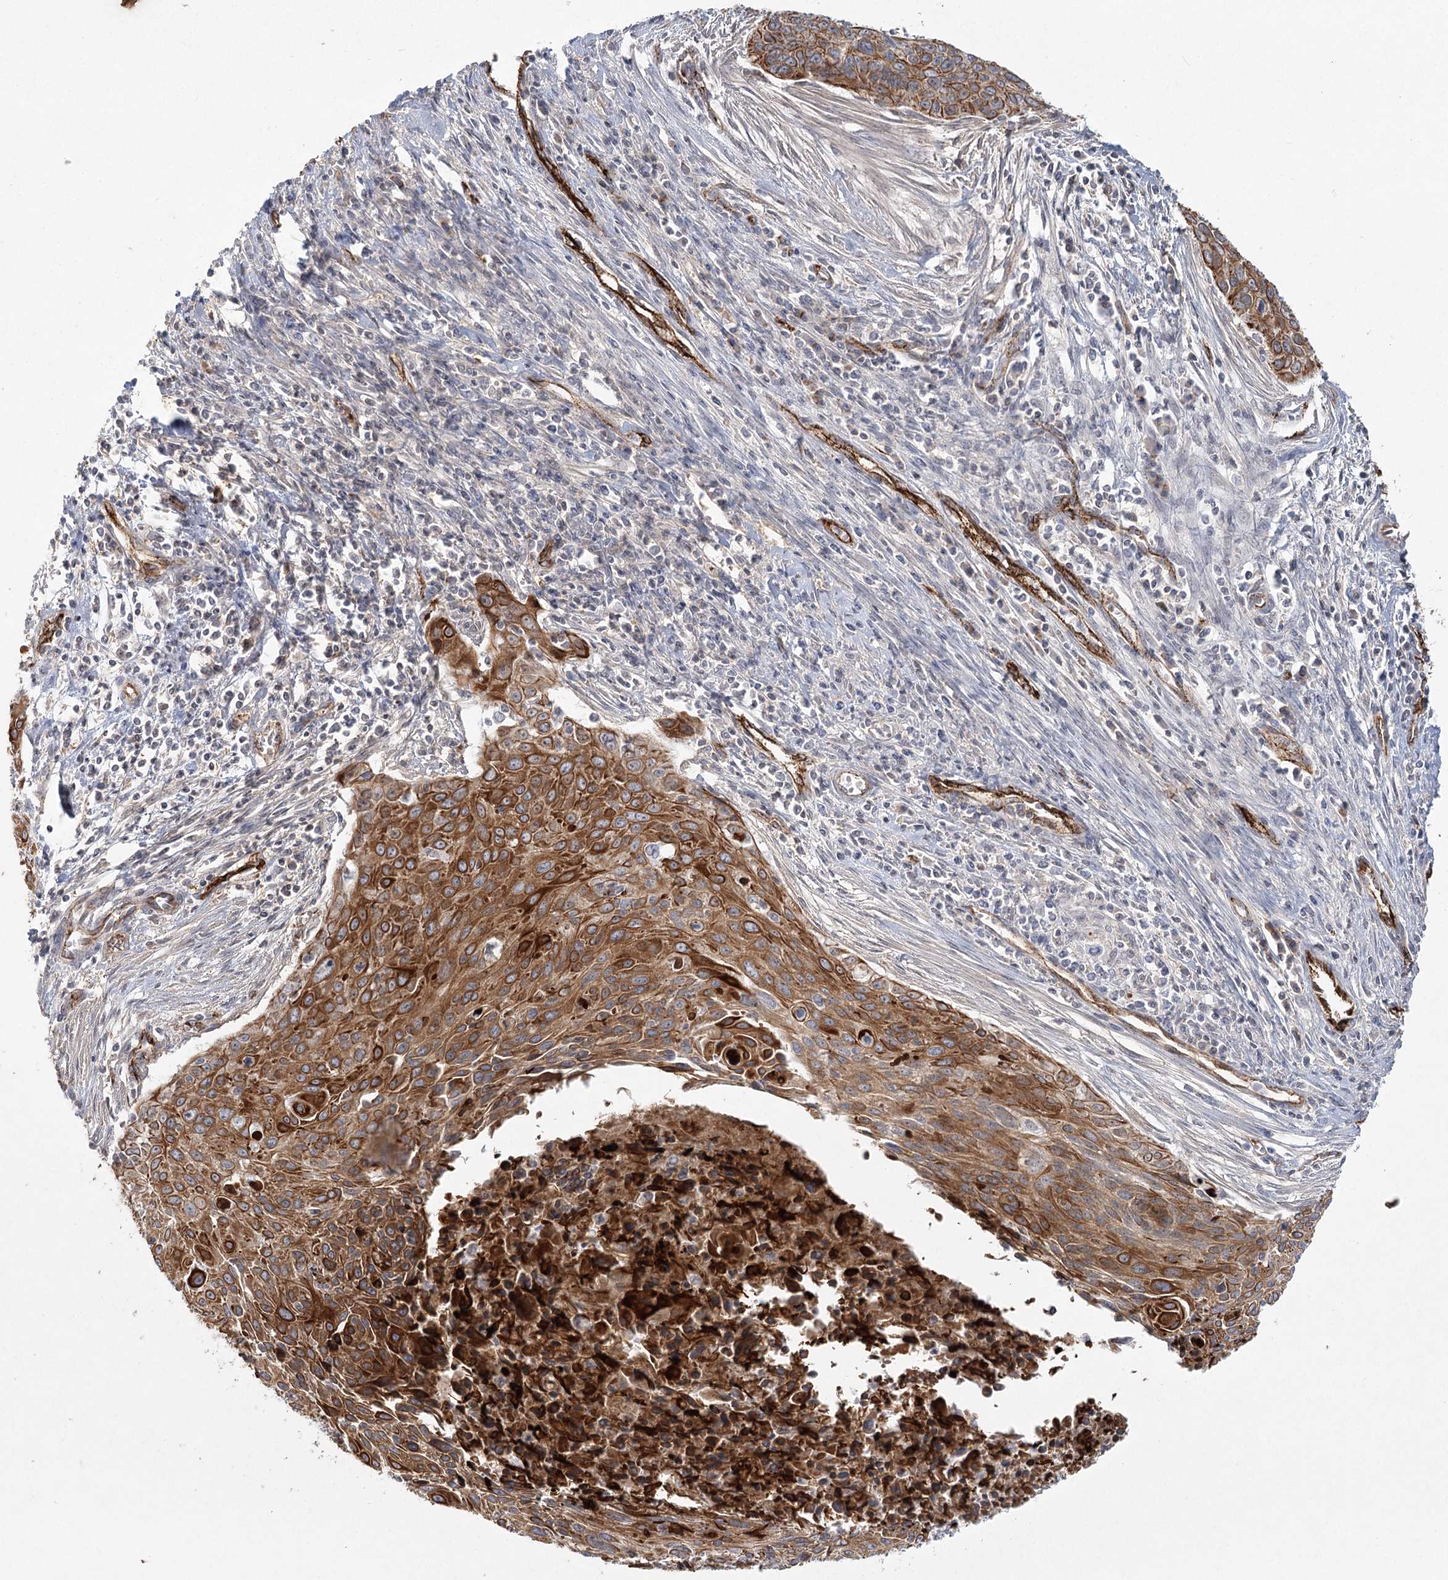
{"staining": {"intensity": "moderate", "quantity": ">75%", "location": "cytoplasmic/membranous"}, "tissue": "cervical cancer", "cell_type": "Tumor cells", "image_type": "cancer", "snomed": [{"axis": "morphology", "description": "Squamous cell carcinoma, NOS"}, {"axis": "topography", "description": "Cervix"}], "caption": "A high-resolution image shows immunohistochemistry staining of squamous cell carcinoma (cervical), which reveals moderate cytoplasmic/membranous positivity in approximately >75% of tumor cells.", "gene": "KBTBD4", "patient": {"sex": "female", "age": 55}}